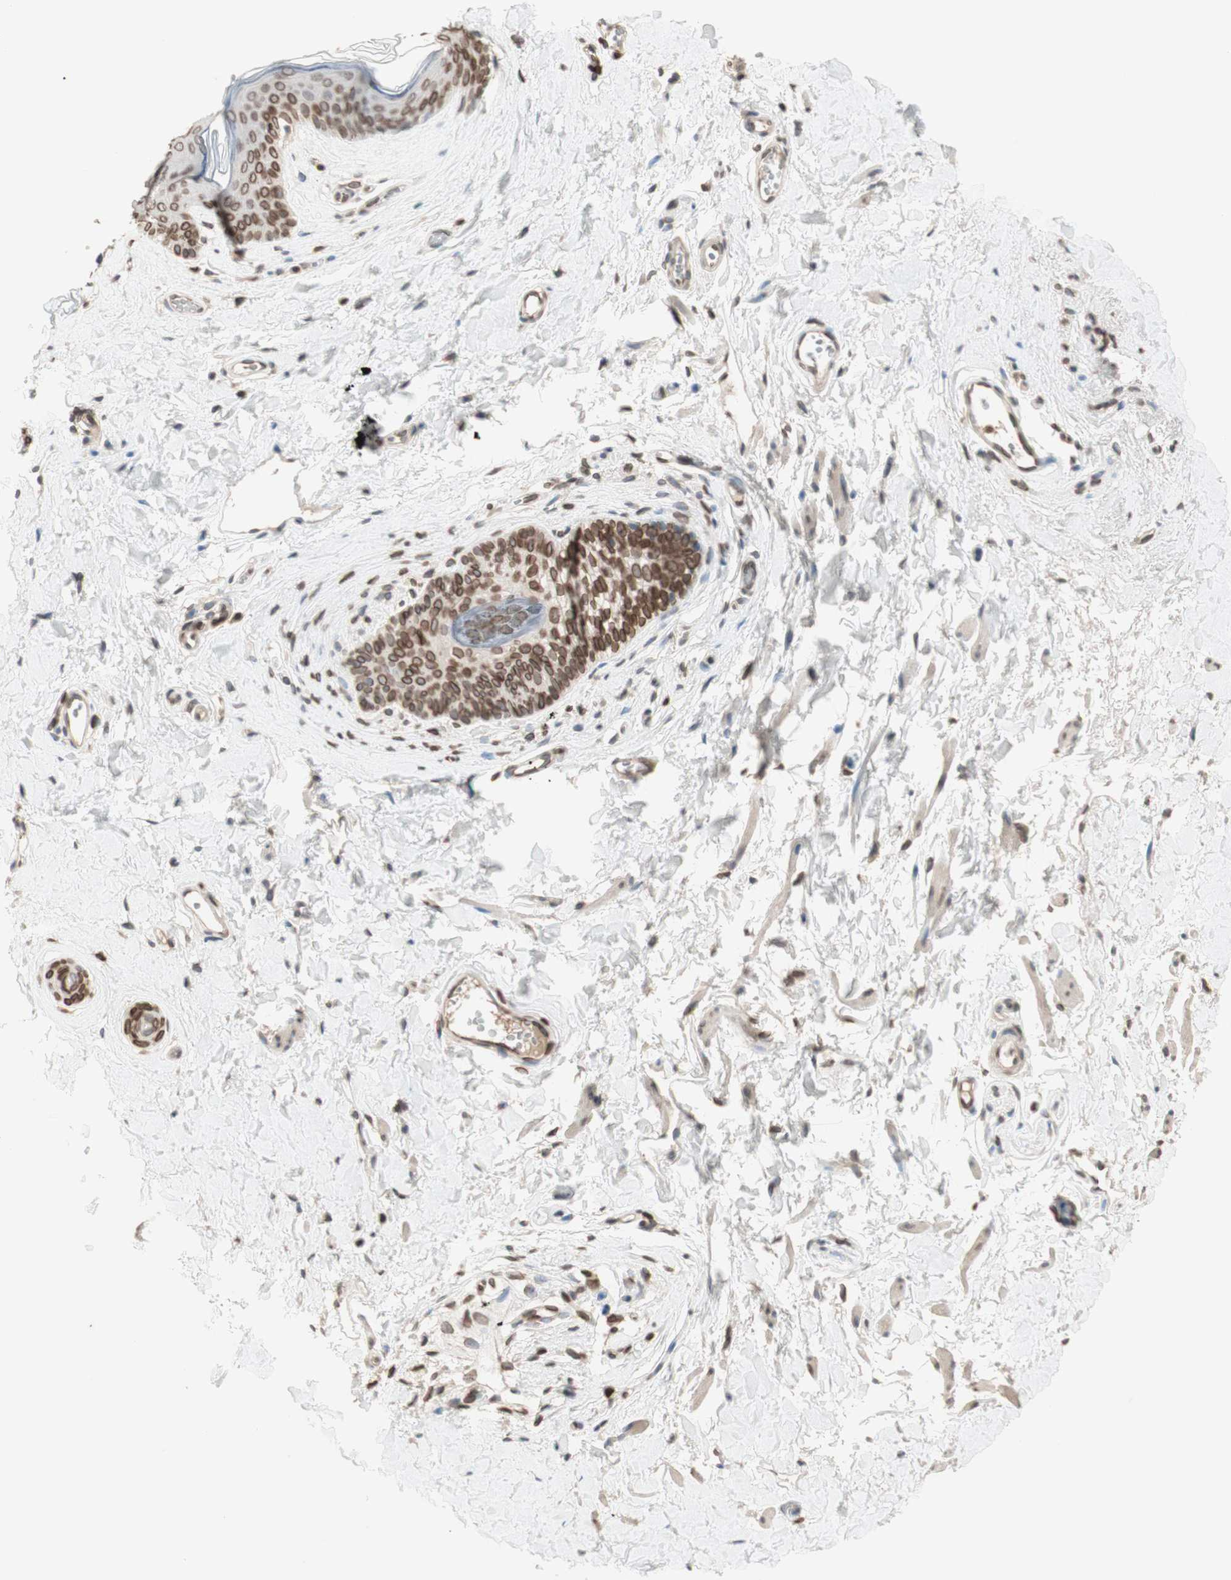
{"staining": {"intensity": "moderate", "quantity": ">75%", "location": "cytoplasmic/membranous,nuclear"}, "tissue": "skin", "cell_type": "Epidermal cells", "image_type": "normal", "snomed": [{"axis": "morphology", "description": "Normal tissue, NOS"}, {"axis": "morphology", "description": "Inflammation, NOS"}, {"axis": "topography", "description": "Vulva"}], "caption": "The photomicrograph exhibits staining of normal skin, revealing moderate cytoplasmic/membranous,nuclear protein staining (brown color) within epidermal cells. The staining was performed using DAB to visualize the protein expression in brown, while the nuclei were stained in blue with hematoxylin (Magnification: 20x).", "gene": "TMPO", "patient": {"sex": "female", "age": 84}}